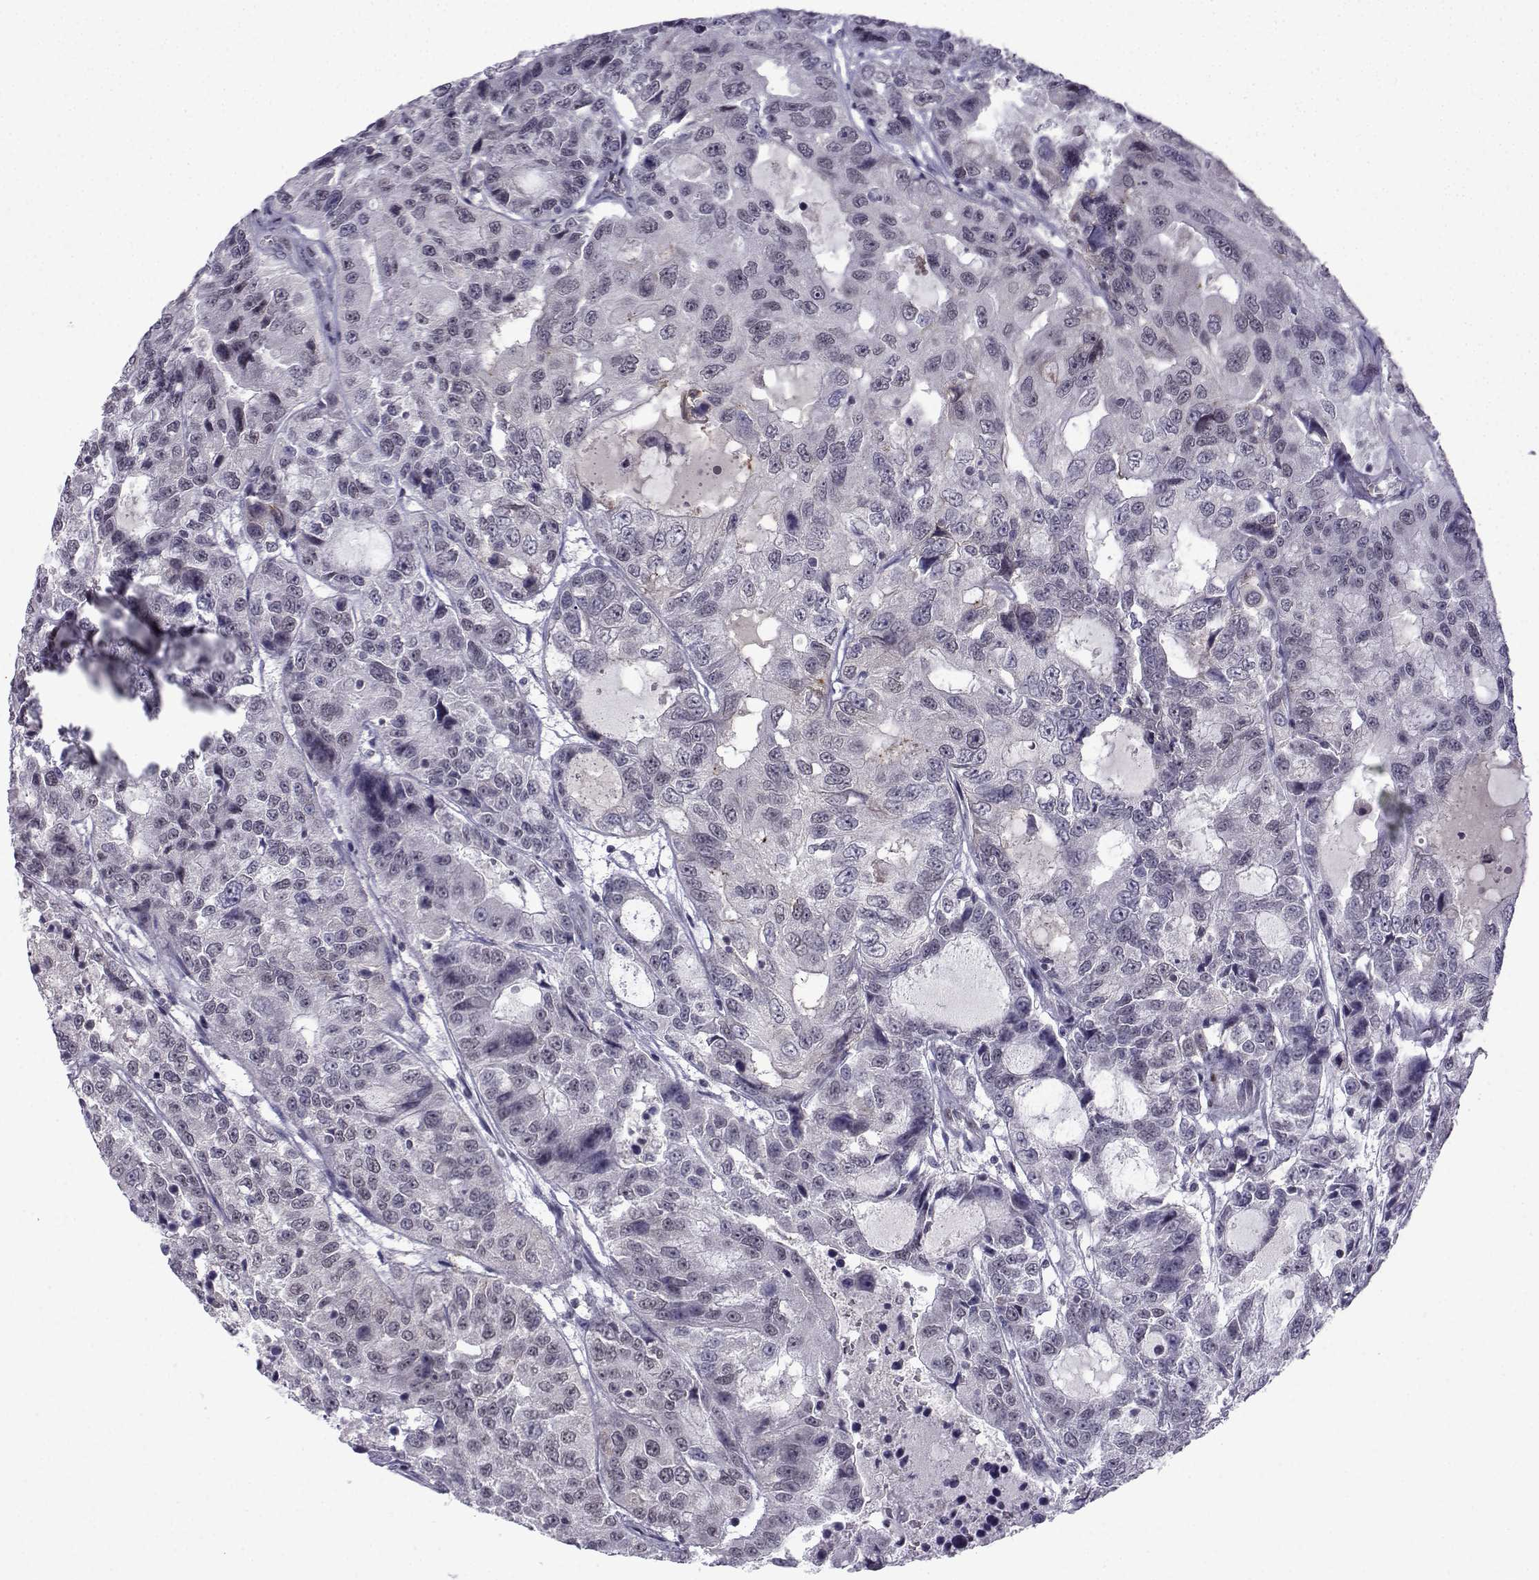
{"staining": {"intensity": "weak", "quantity": "<25%", "location": "nuclear"}, "tissue": "urothelial cancer", "cell_type": "Tumor cells", "image_type": "cancer", "snomed": [{"axis": "morphology", "description": "Urothelial carcinoma, NOS"}, {"axis": "morphology", "description": "Urothelial carcinoma, High grade"}, {"axis": "topography", "description": "Urinary bladder"}], "caption": "Tumor cells are negative for protein expression in human urothelial carcinoma (high-grade).", "gene": "RBM24", "patient": {"sex": "female", "age": 73}}